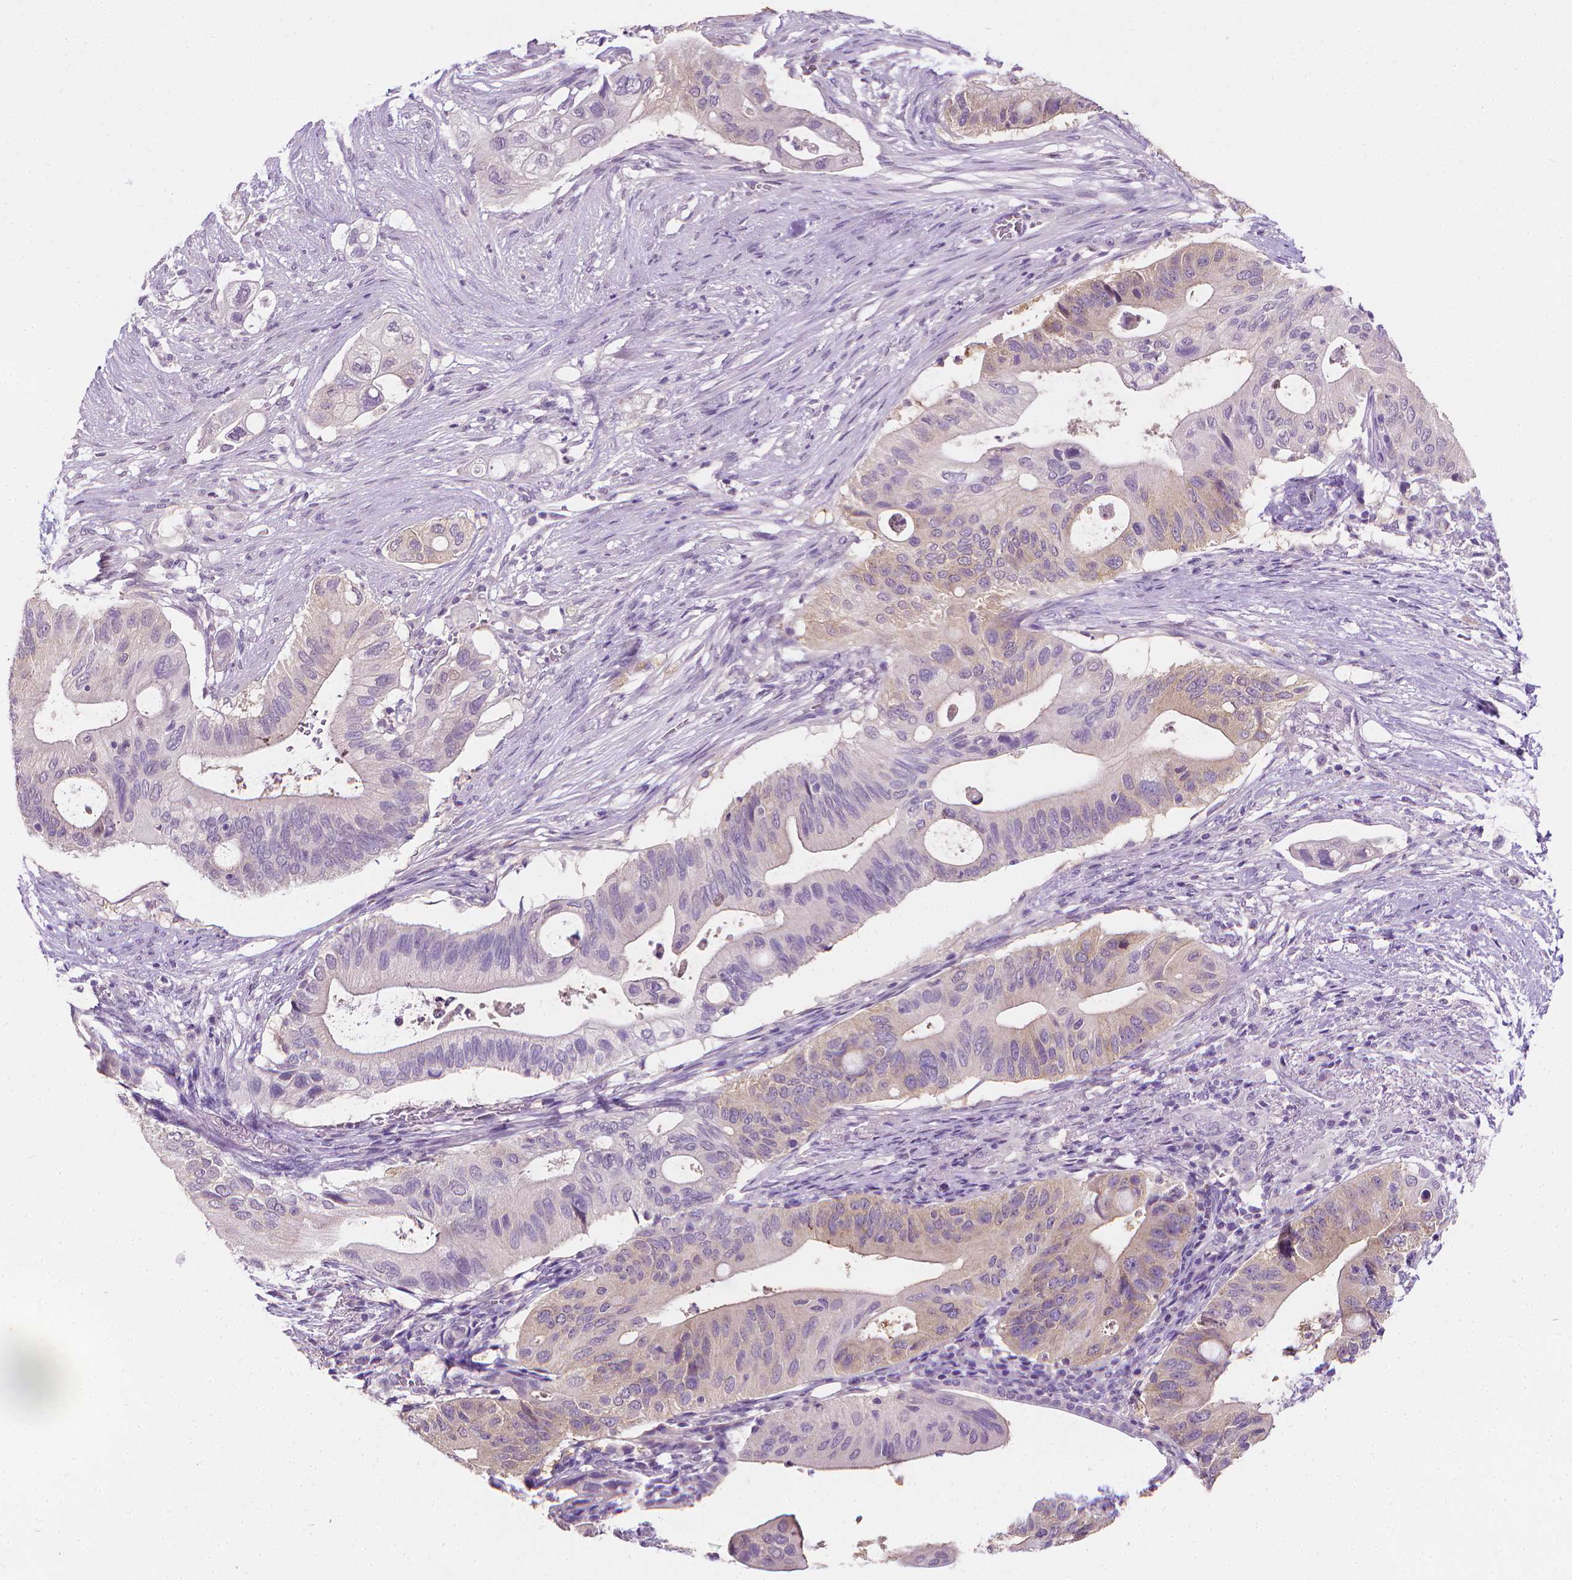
{"staining": {"intensity": "negative", "quantity": "none", "location": "none"}, "tissue": "pancreatic cancer", "cell_type": "Tumor cells", "image_type": "cancer", "snomed": [{"axis": "morphology", "description": "Adenocarcinoma, NOS"}, {"axis": "topography", "description": "Pancreas"}], "caption": "Tumor cells show no significant protein positivity in pancreatic cancer. (Stains: DAB (3,3'-diaminobenzidine) IHC with hematoxylin counter stain, Microscopy: brightfield microscopy at high magnification).", "gene": "FASN", "patient": {"sex": "female", "age": 72}}